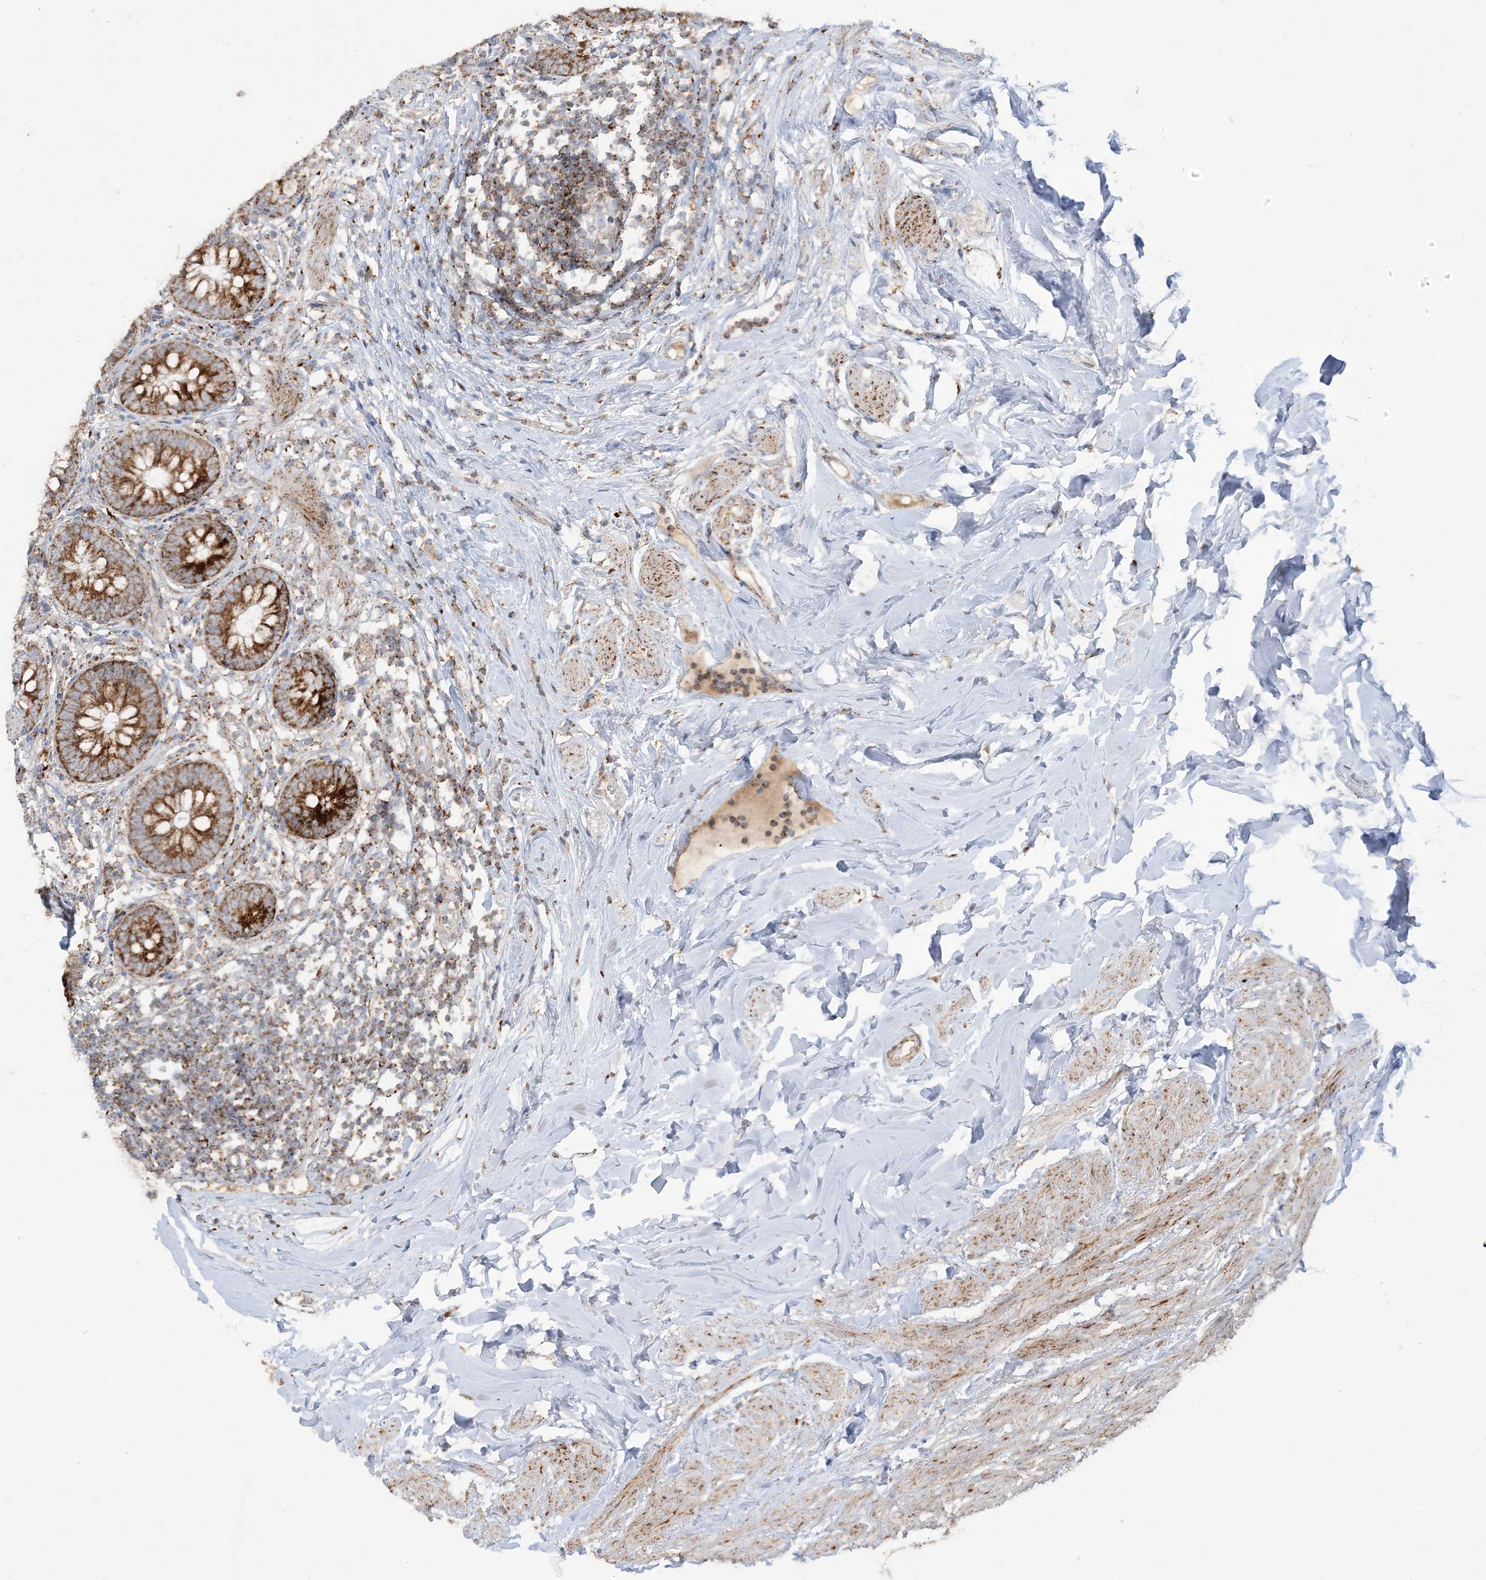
{"staining": {"intensity": "strong", "quantity": ">75%", "location": "cytoplasmic/membranous"}, "tissue": "appendix", "cell_type": "Glandular cells", "image_type": "normal", "snomed": [{"axis": "morphology", "description": "Normal tissue, NOS"}, {"axis": "topography", "description": "Appendix"}], "caption": "Immunohistochemical staining of benign appendix exhibits high levels of strong cytoplasmic/membranous positivity in approximately >75% of glandular cells. (IHC, brightfield microscopy, high magnification).", "gene": "NDUFAF3", "patient": {"sex": "female", "age": 62}}